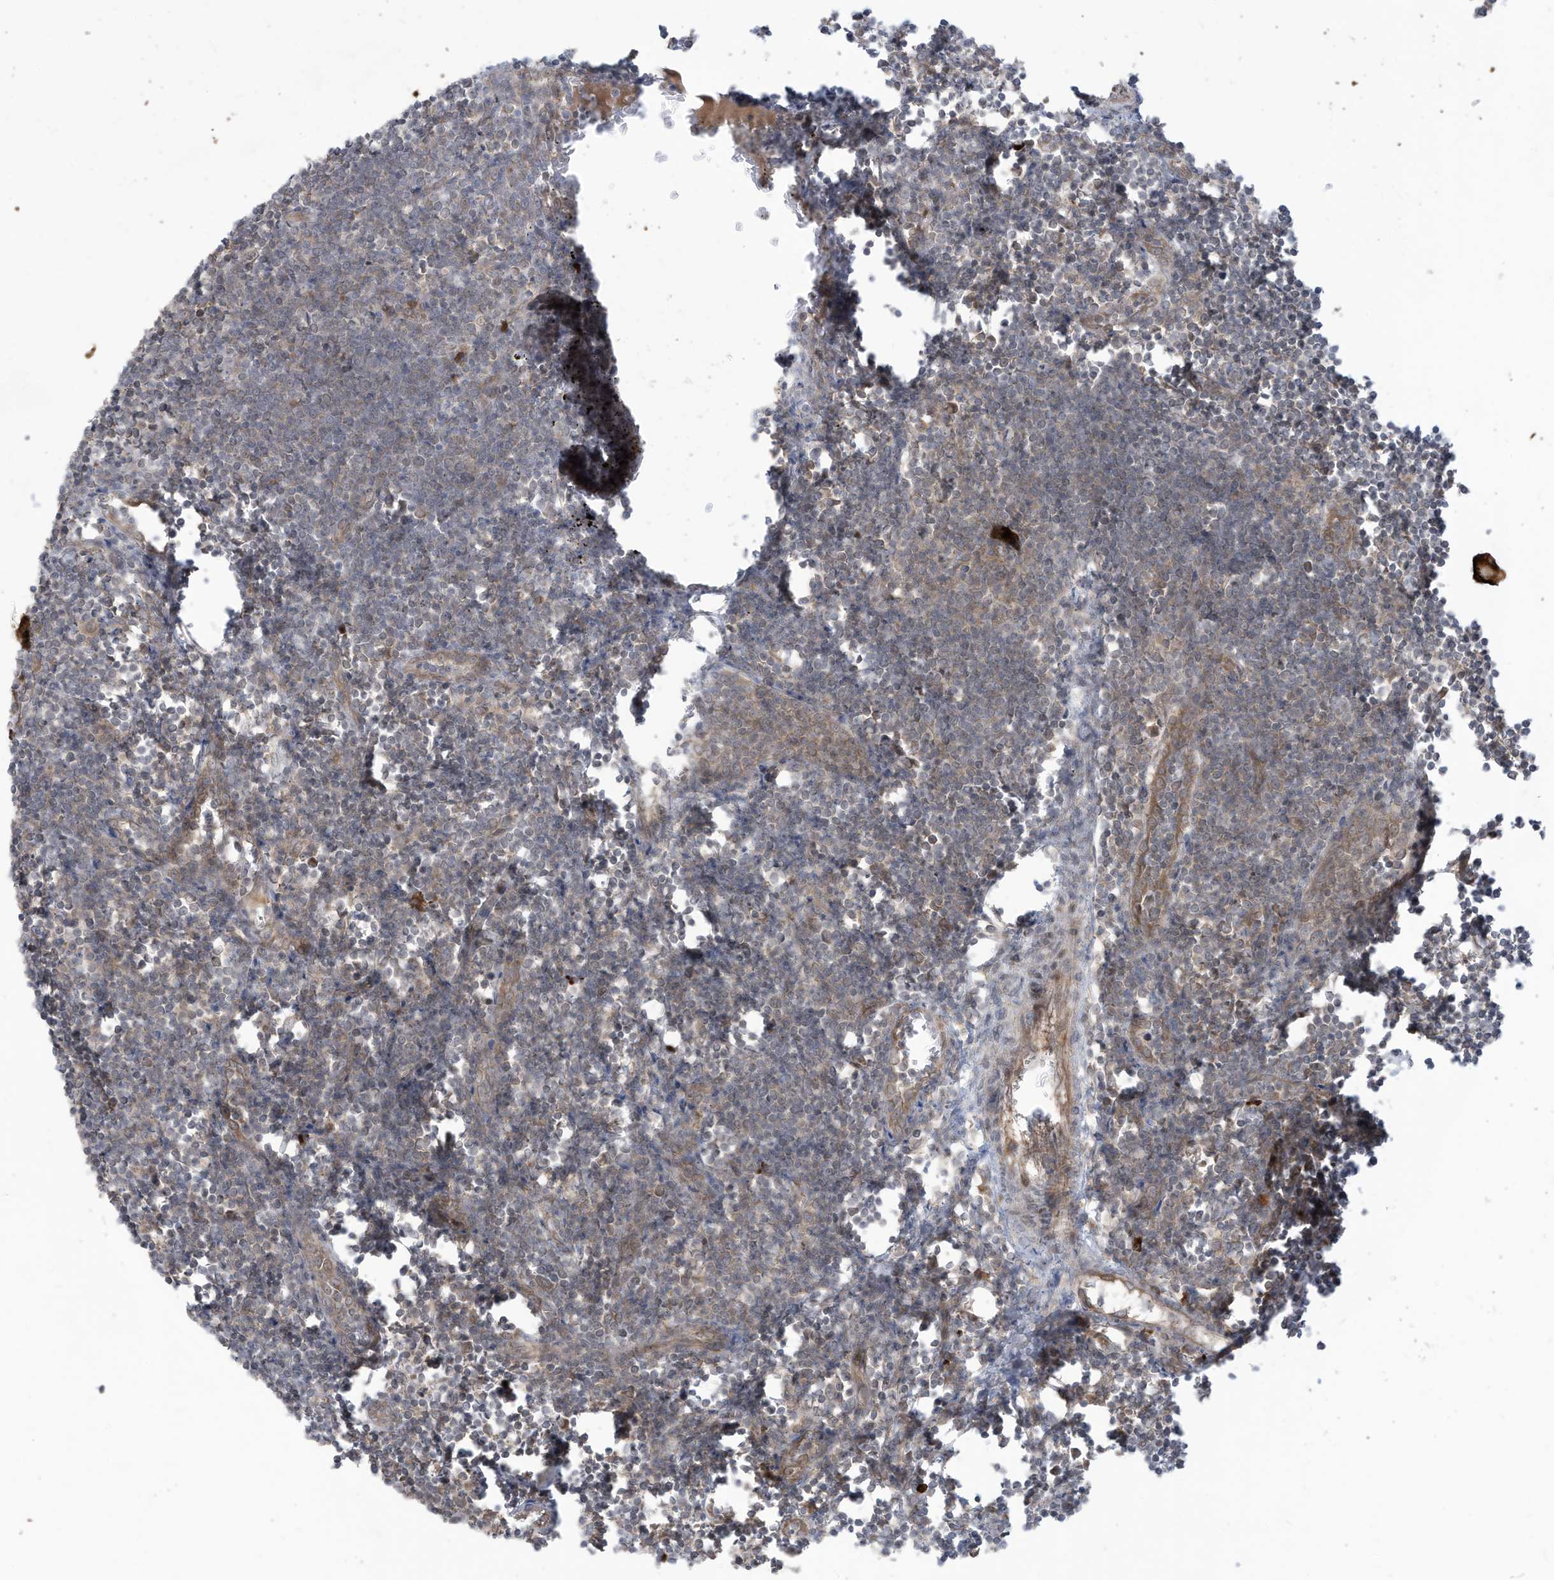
{"staining": {"intensity": "weak", "quantity": "25%-75%", "location": "cytoplasmic/membranous"}, "tissue": "lymph node", "cell_type": "Germinal center cells", "image_type": "normal", "snomed": [{"axis": "morphology", "description": "Normal tissue, NOS"}, {"axis": "morphology", "description": "Malignant melanoma, Metastatic site"}, {"axis": "topography", "description": "Lymph node"}], "caption": "This image displays IHC staining of unremarkable human lymph node, with low weak cytoplasmic/membranous expression in approximately 25%-75% of germinal center cells.", "gene": "TRIM67", "patient": {"sex": "male", "age": 41}}